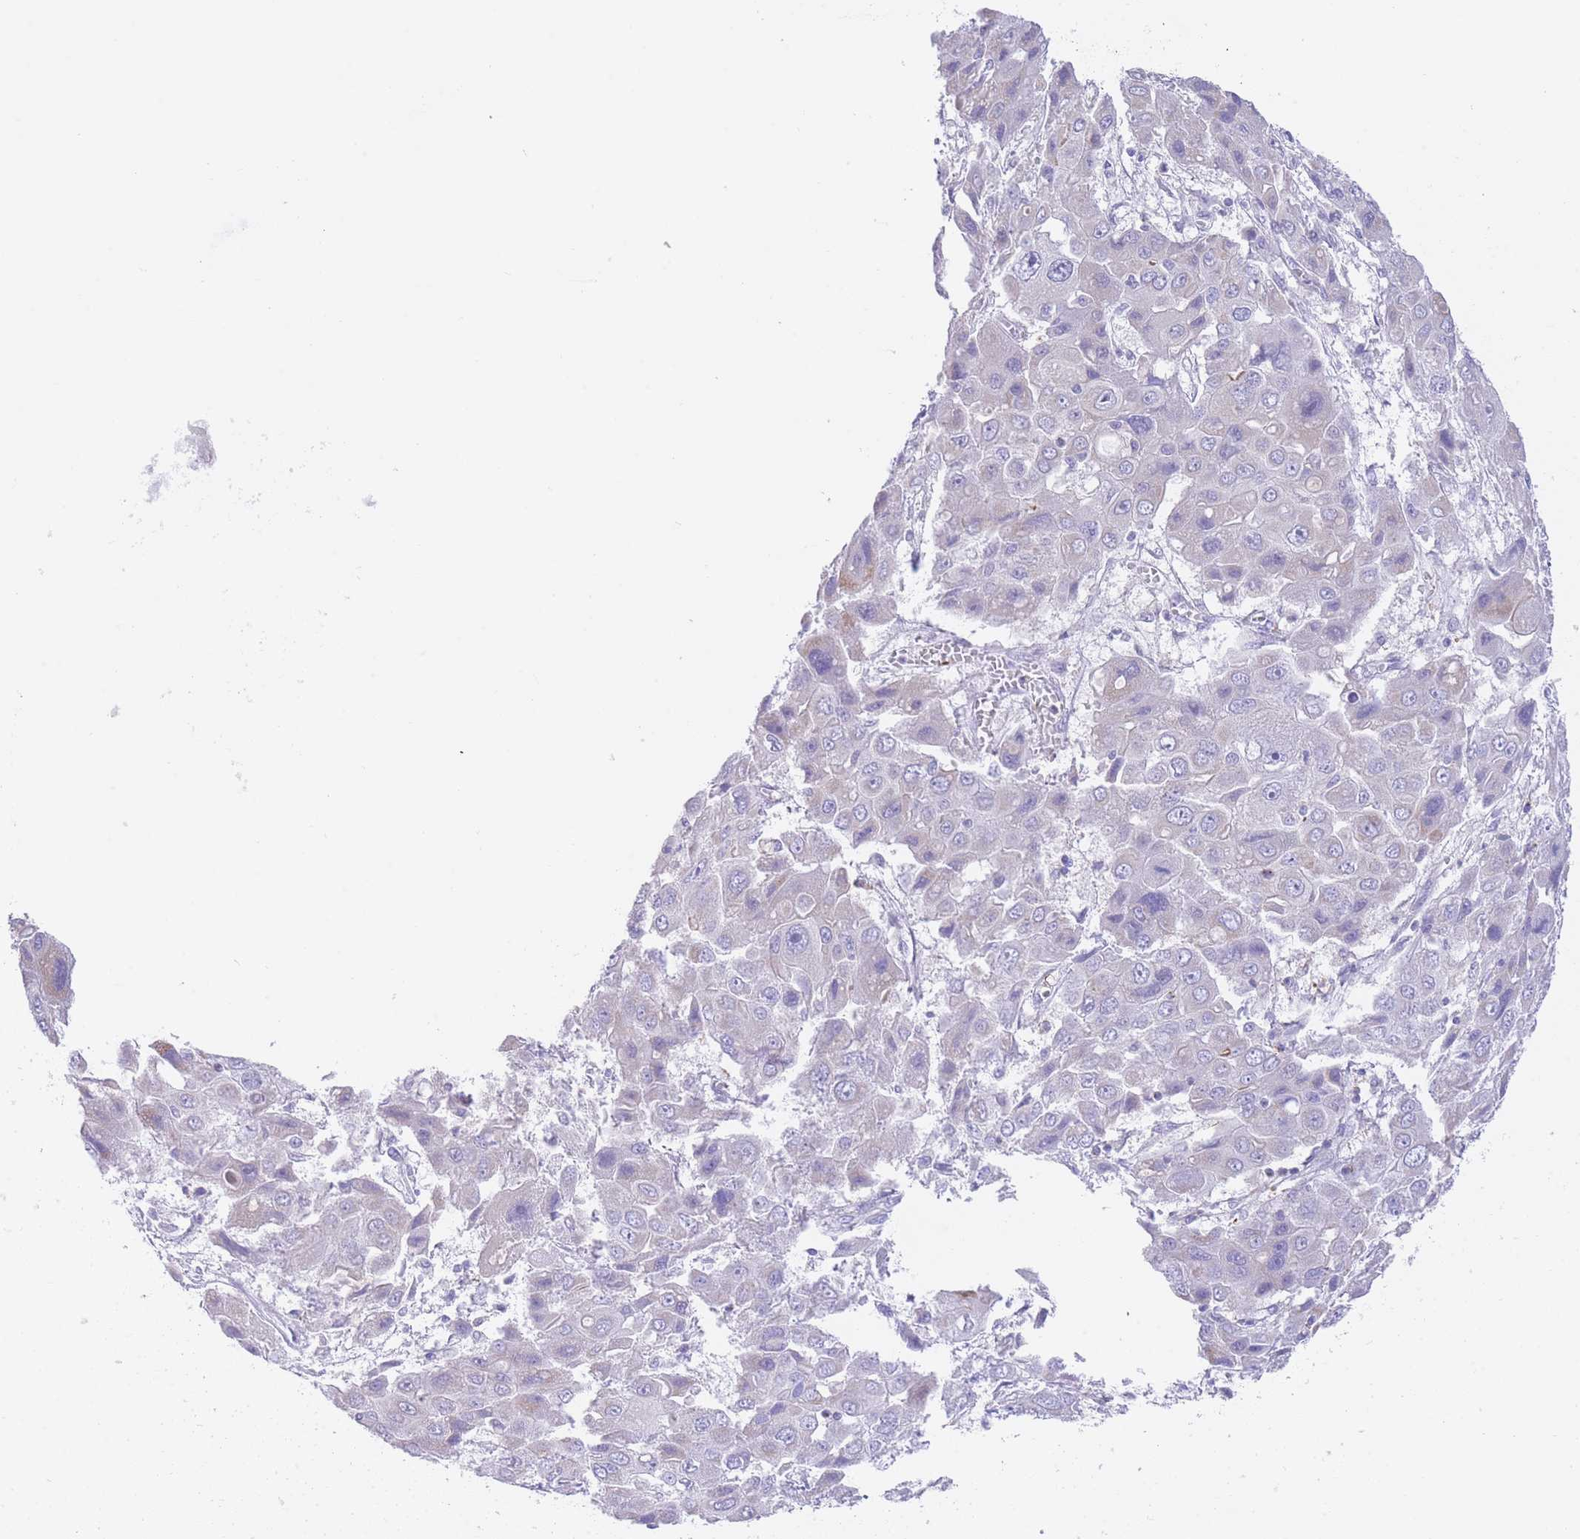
{"staining": {"intensity": "negative", "quantity": "none", "location": "none"}, "tissue": "liver cancer", "cell_type": "Tumor cells", "image_type": "cancer", "snomed": [{"axis": "morphology", "description": "Cholangiocarcinoma"}, {"axis": "topography", "description": "Liver"}], "caption": "Immunohistochemistry image of liver cancer stained for a protein (brown), which reveals no expression in tumor cells.", "gene": "LDB3", "patient": {"sex": "male", "age": 67}}